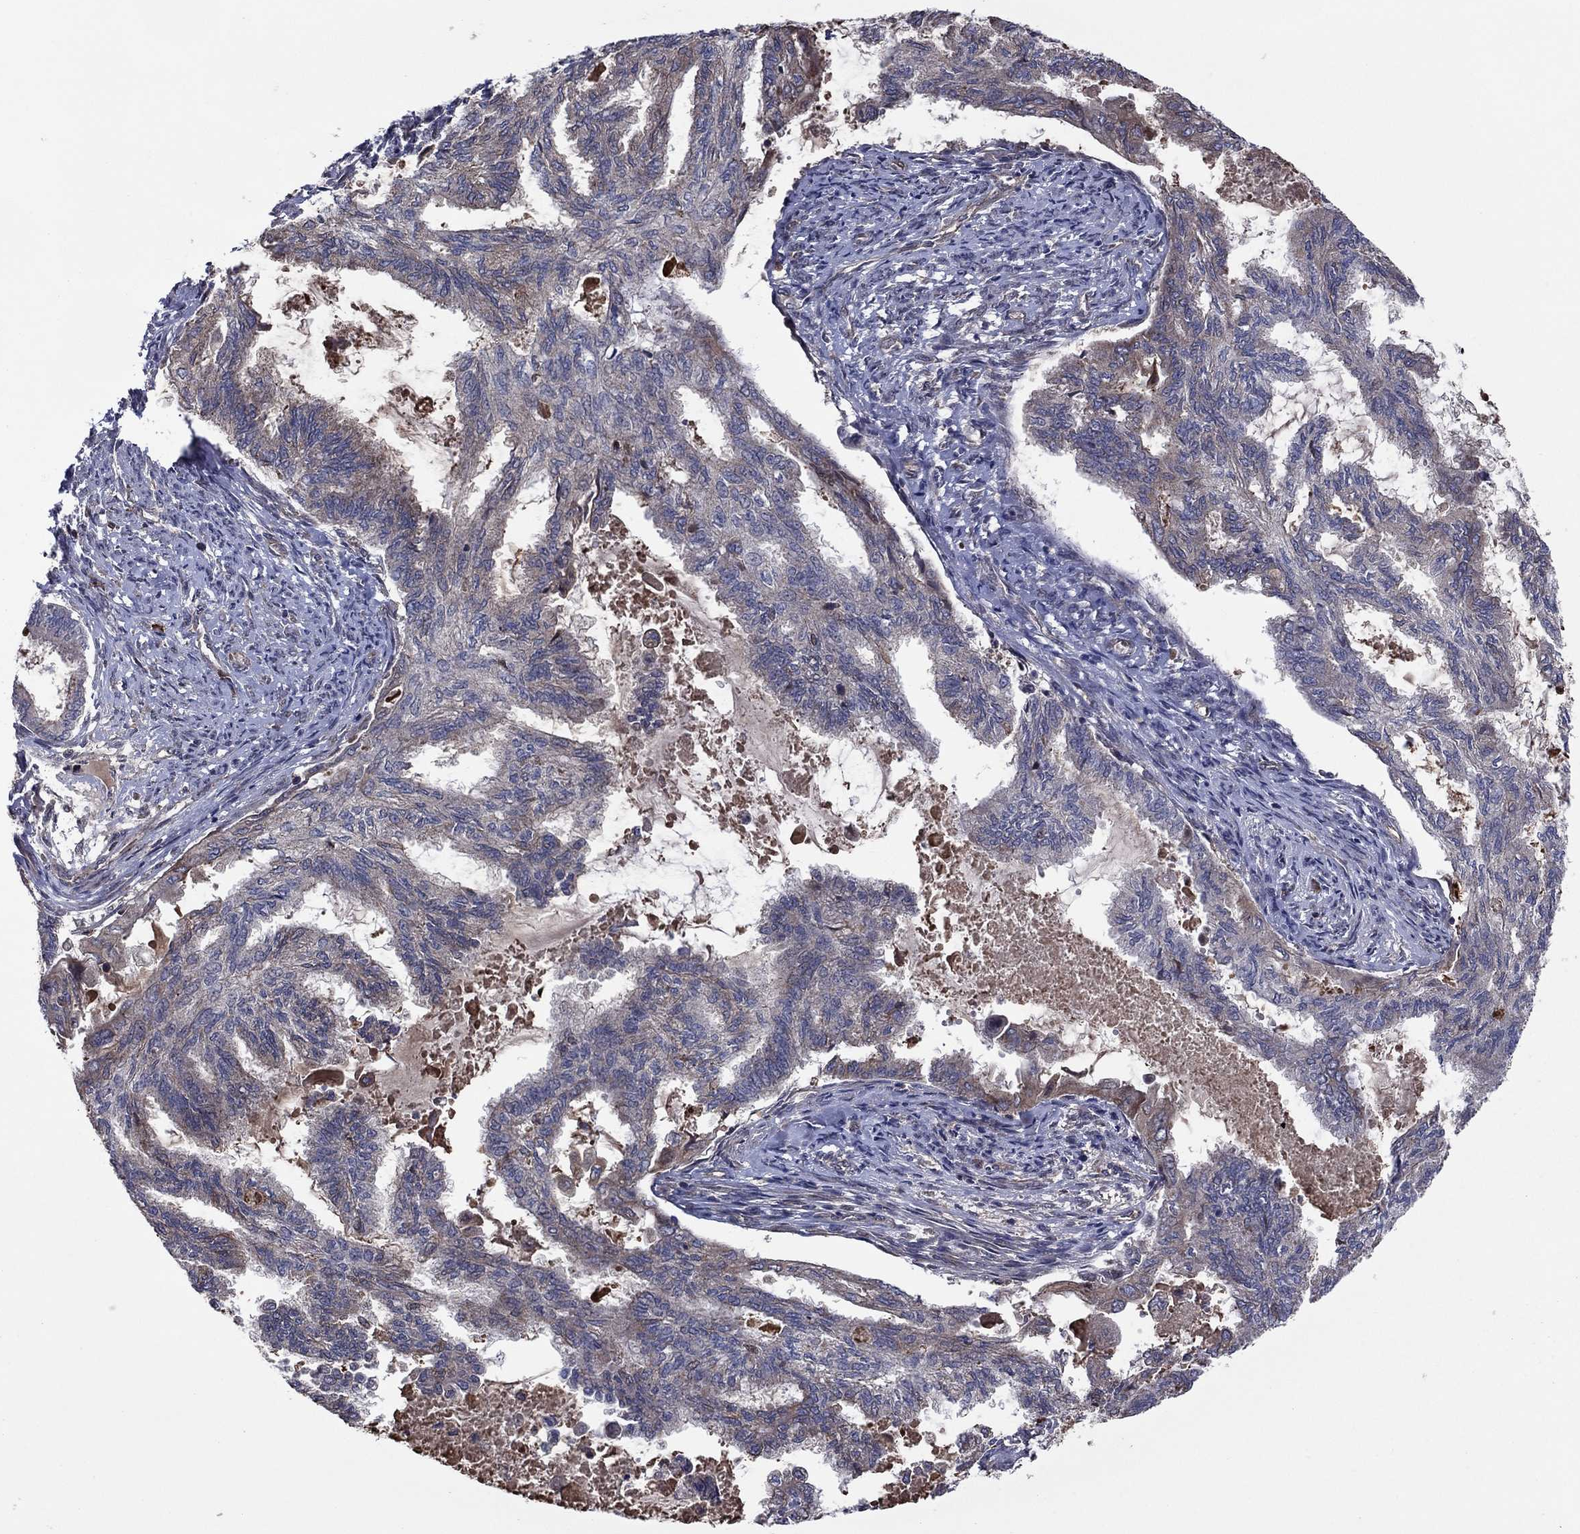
{"staining": {"intensity": "moderate", "quantity": "<25%", "location": "cytoplasmic/membranous"}, "tissue": "endometrial cancer", "cell_type": "Tumor cells", "image_type": "cancer", "snomed": [{"axis": "morphology", "description": "Adenocarcinoma, NOS"}, {"axis": "topography", "description": "Endometrium"}], "caption": "The micrograph exhibits immunohistochemical staining of adenocarcinoma (endometrial). There is moderate cytoplasmic/membranous staining is appreciated in about <25% of tumor cells.", "gene": "MEA1", "patient": {"sex": "female", "age": 86}}